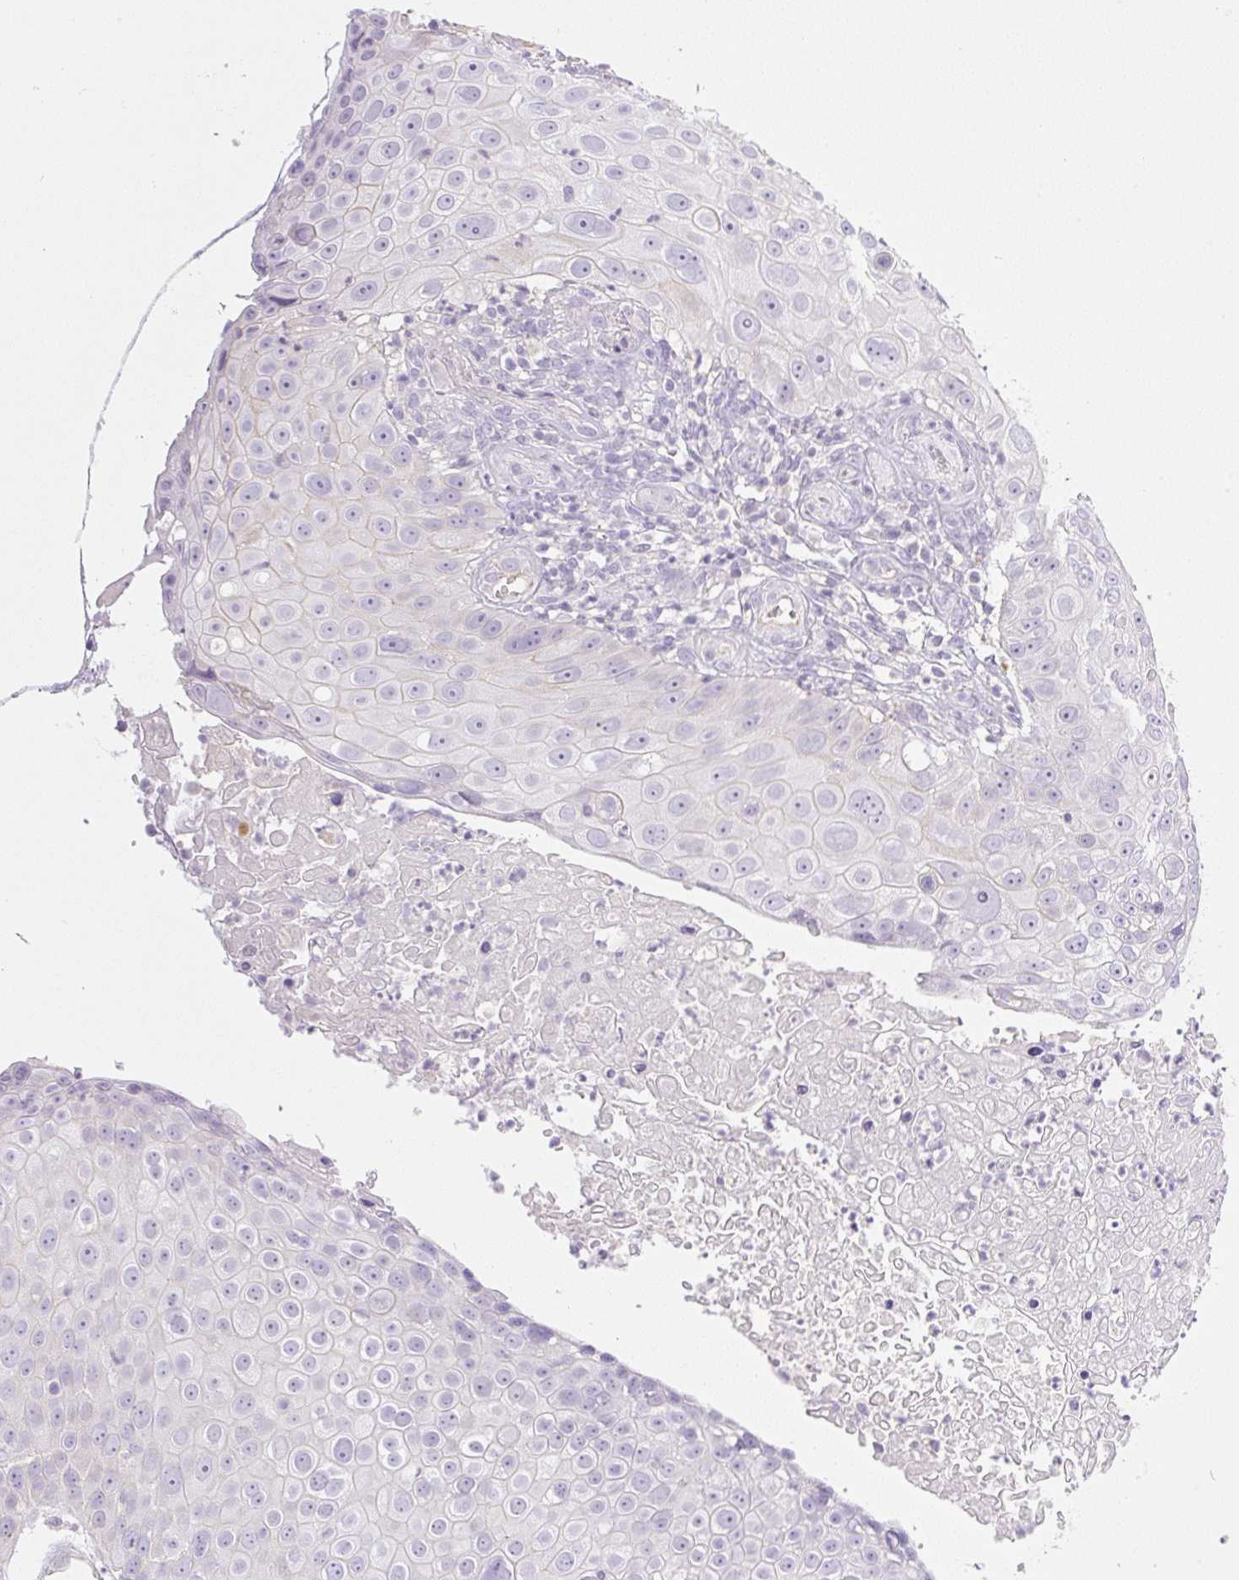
{"staining": {"intensity": "negative", "quantity": "none", "location": "none"}, "tissue": "skin cancer", "cell_type": "Tumor cells", "image_type": "cancer", "snomed": [{"axis": "morphology", "description": "Squamous cell carcinoma, NOS"}, {"axis": "topography", "description": "Skin"}], "caption": "Histopathology image shows no significant protein positivity in tumor cells of skin cancer.", "gene": "MIA2", "patient": {"sex": "male", "age": 71}}